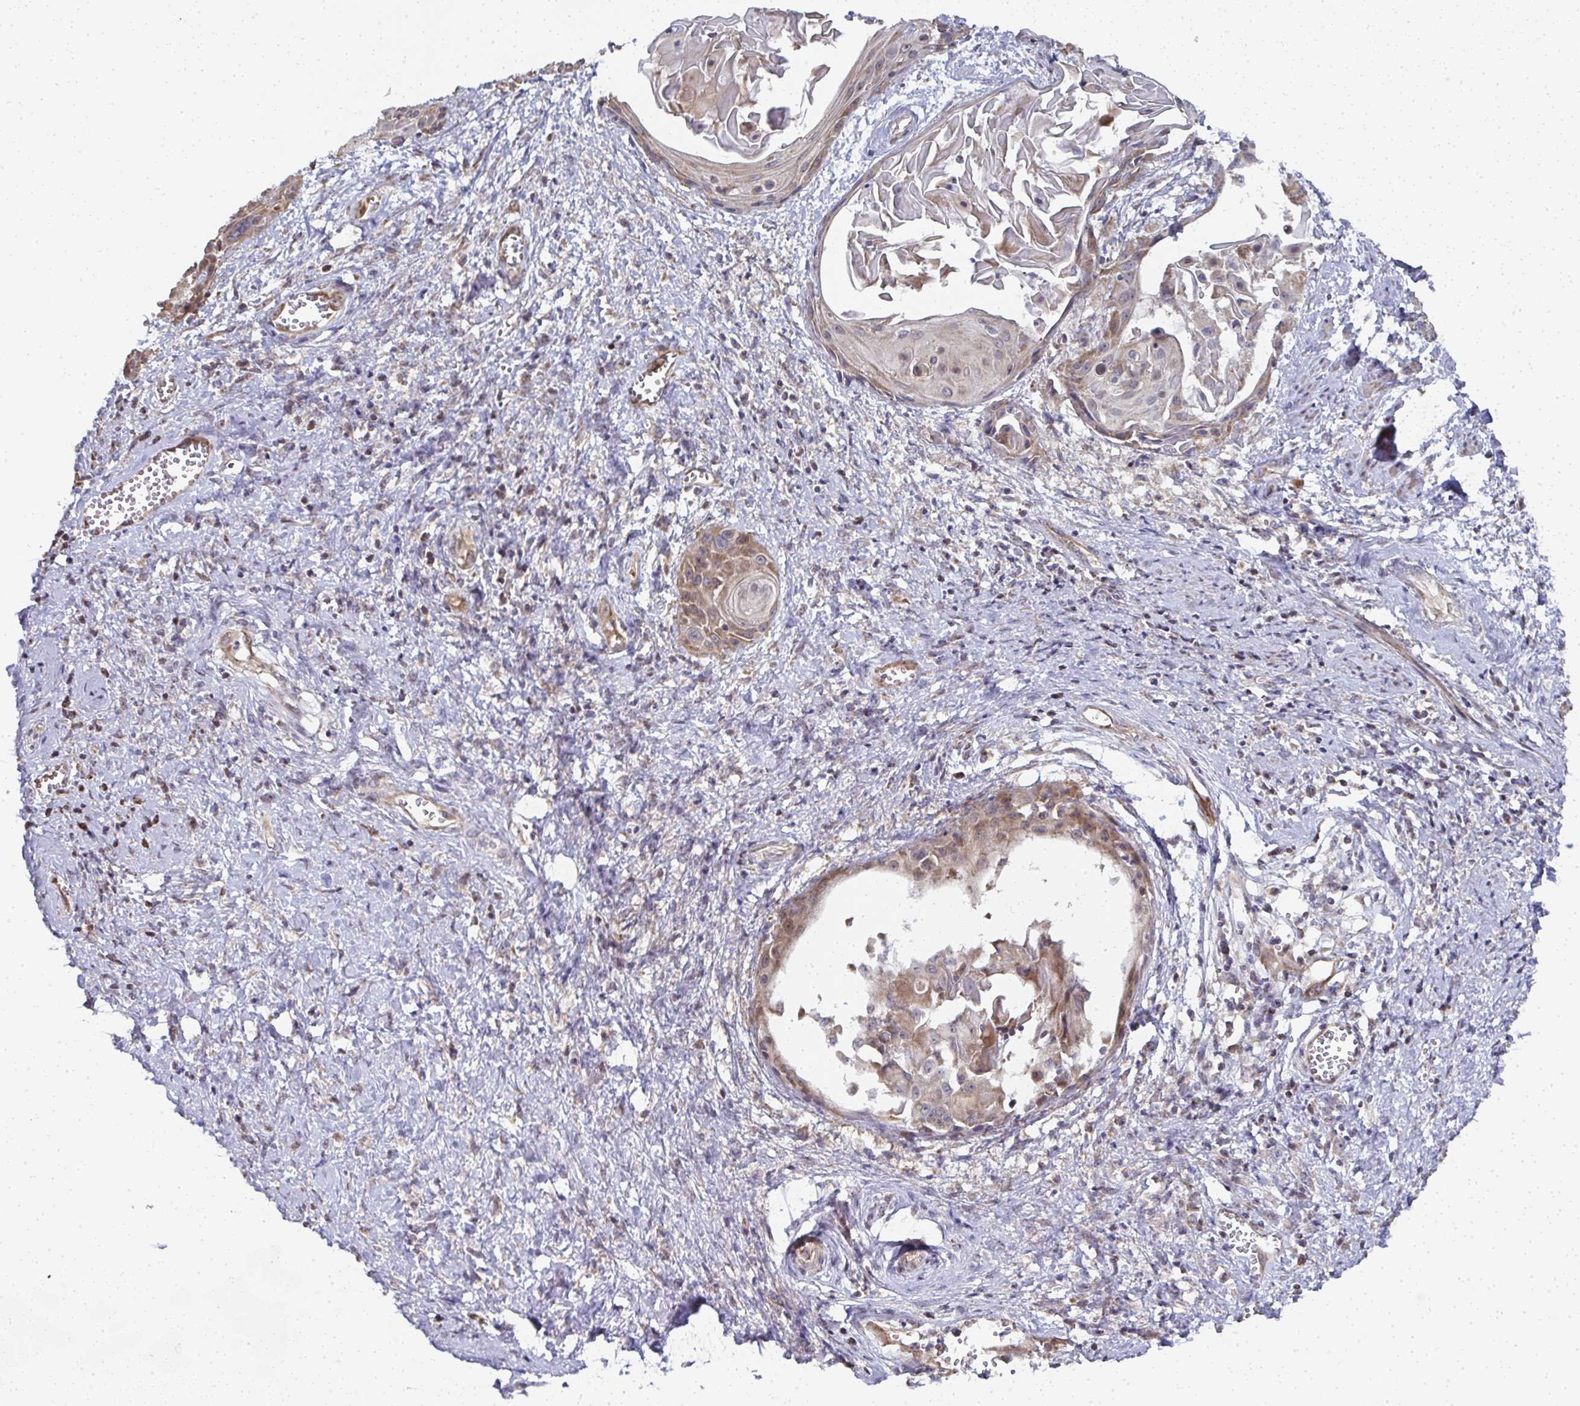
{"staining": {"intensity": "moderate", "quantity": "25%-75%", "location": "cytoplasmic/membranous"}, "tissue": "cervical cancer", "cell_type": "Tumor cells", "image_type": "cancer", "snomed": [{"axis": "morphology", "description": "Squamous cell carcinoma, NOS"}, {"axis": "topography", "description": "Cervix"}], "caption": "IHC micrograph of cervical cancer (squamous cell carcinoma) stained for a protein (brown), which displays medium levels of moderate cytoplasmic/membranous positivity in approximately 25%-75% of tumor cells.", "gene": "AGTPBP1", "patient": {"sex": "female", "age": 57}}